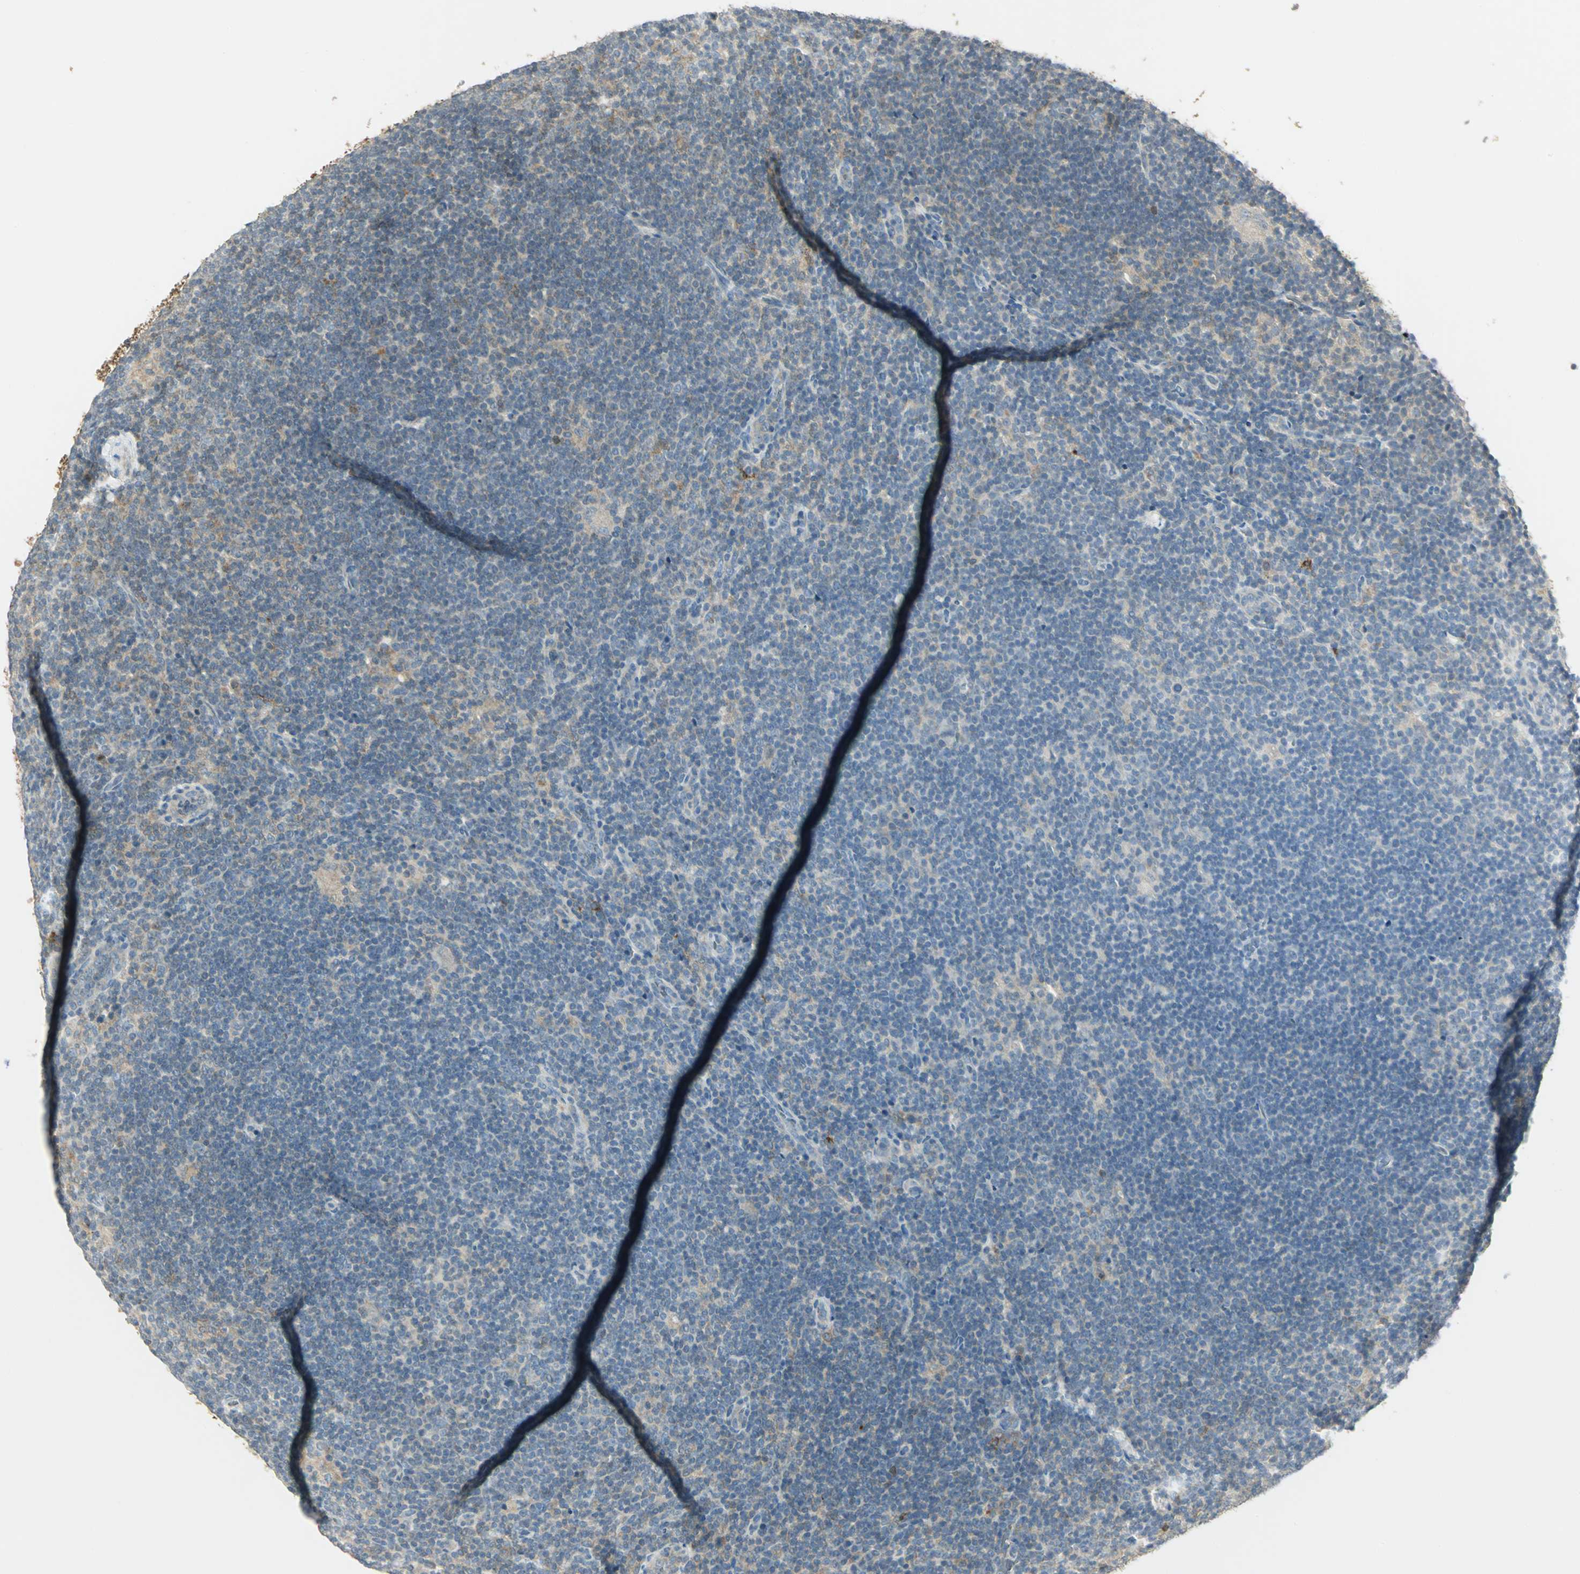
{"staining": {"intensity": "weak", "quantity": ">75%", "location": "cytoplasmic/membranous"}, "tissue": "lymphoma", "cell_type": "Tumor cells", "image_type": "cancer", "snomed": [{"axis": "morphology", "description": "Hodgkin's disease, NOS"}, {"axis": "topography", "description": "Lymph node"}], "caption": "Brown immunohistochemical staining in human lymphoma displays weak cytoplasmic/membranous positivity in about >75% of tumor cells. (Brightfield microscopy of DAB IHC at high magnification).", "gene": "MAPK8IP3", "patient": {"sex": "female", "age": 57}}